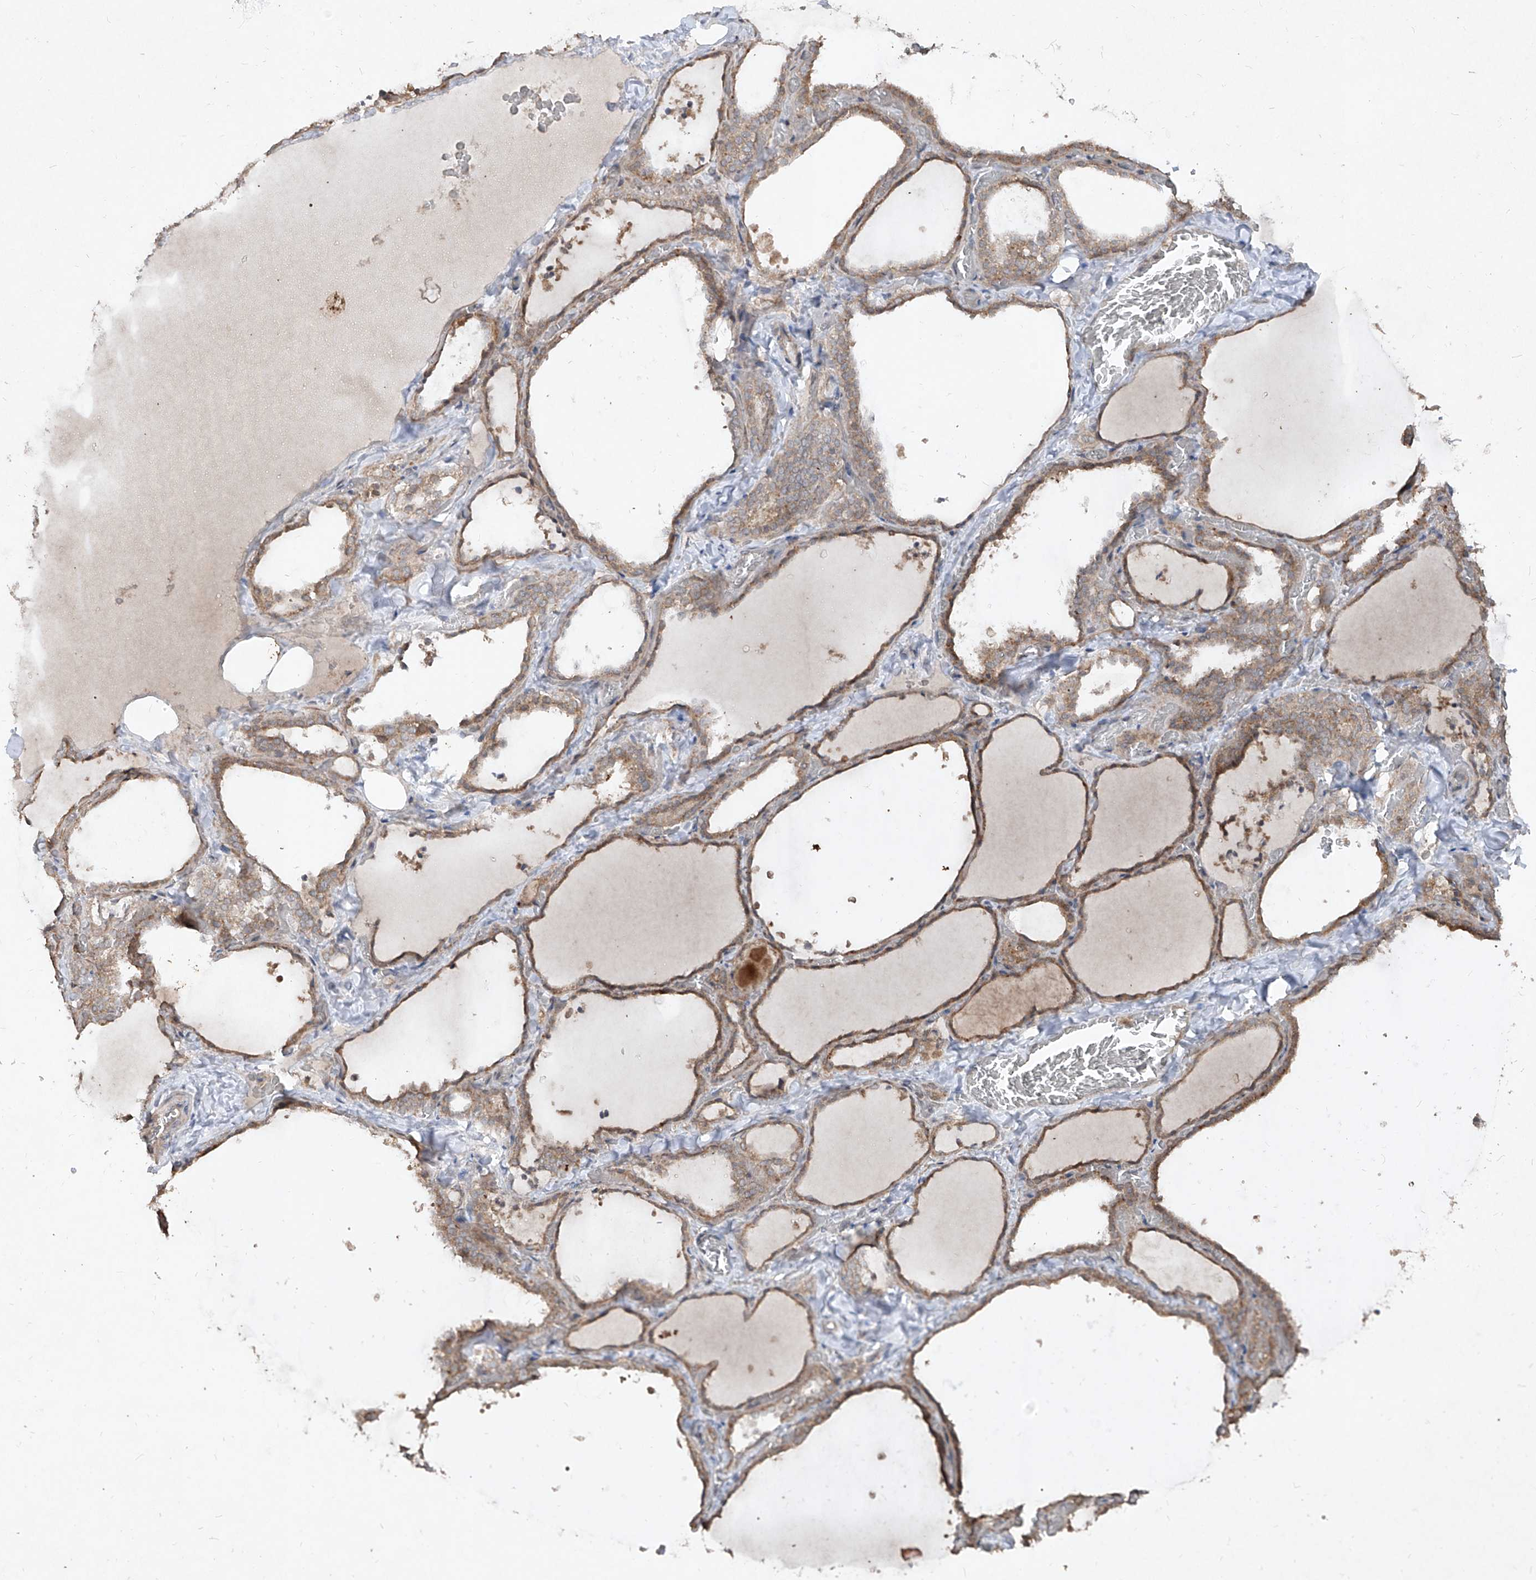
{"staining": {"intensity": "moderate", "quantity": ">75%", "location": "cytoplasmic/membranous"}, "tissue": "thyroid gland", "cell_type": "Glandular cells", "image_type": "normal", "snomed": [{"axis": "morphology", "description": "Normal tissue, NOS"}, {"axis": "topography", "description": "Thyroid gland"}], "caption": "DAB (3,3'-diaminobenzidine) immunohistochemical staining of normal thyroid gland shows moderate cytoplasmic/membranous protein positivity in about >75% of glandular cells. (brown staining indicates protein expression, while blue staining denotes nuclei).", "gene": "ABCD3", "patient": {"sex": "female", "age": 22}}